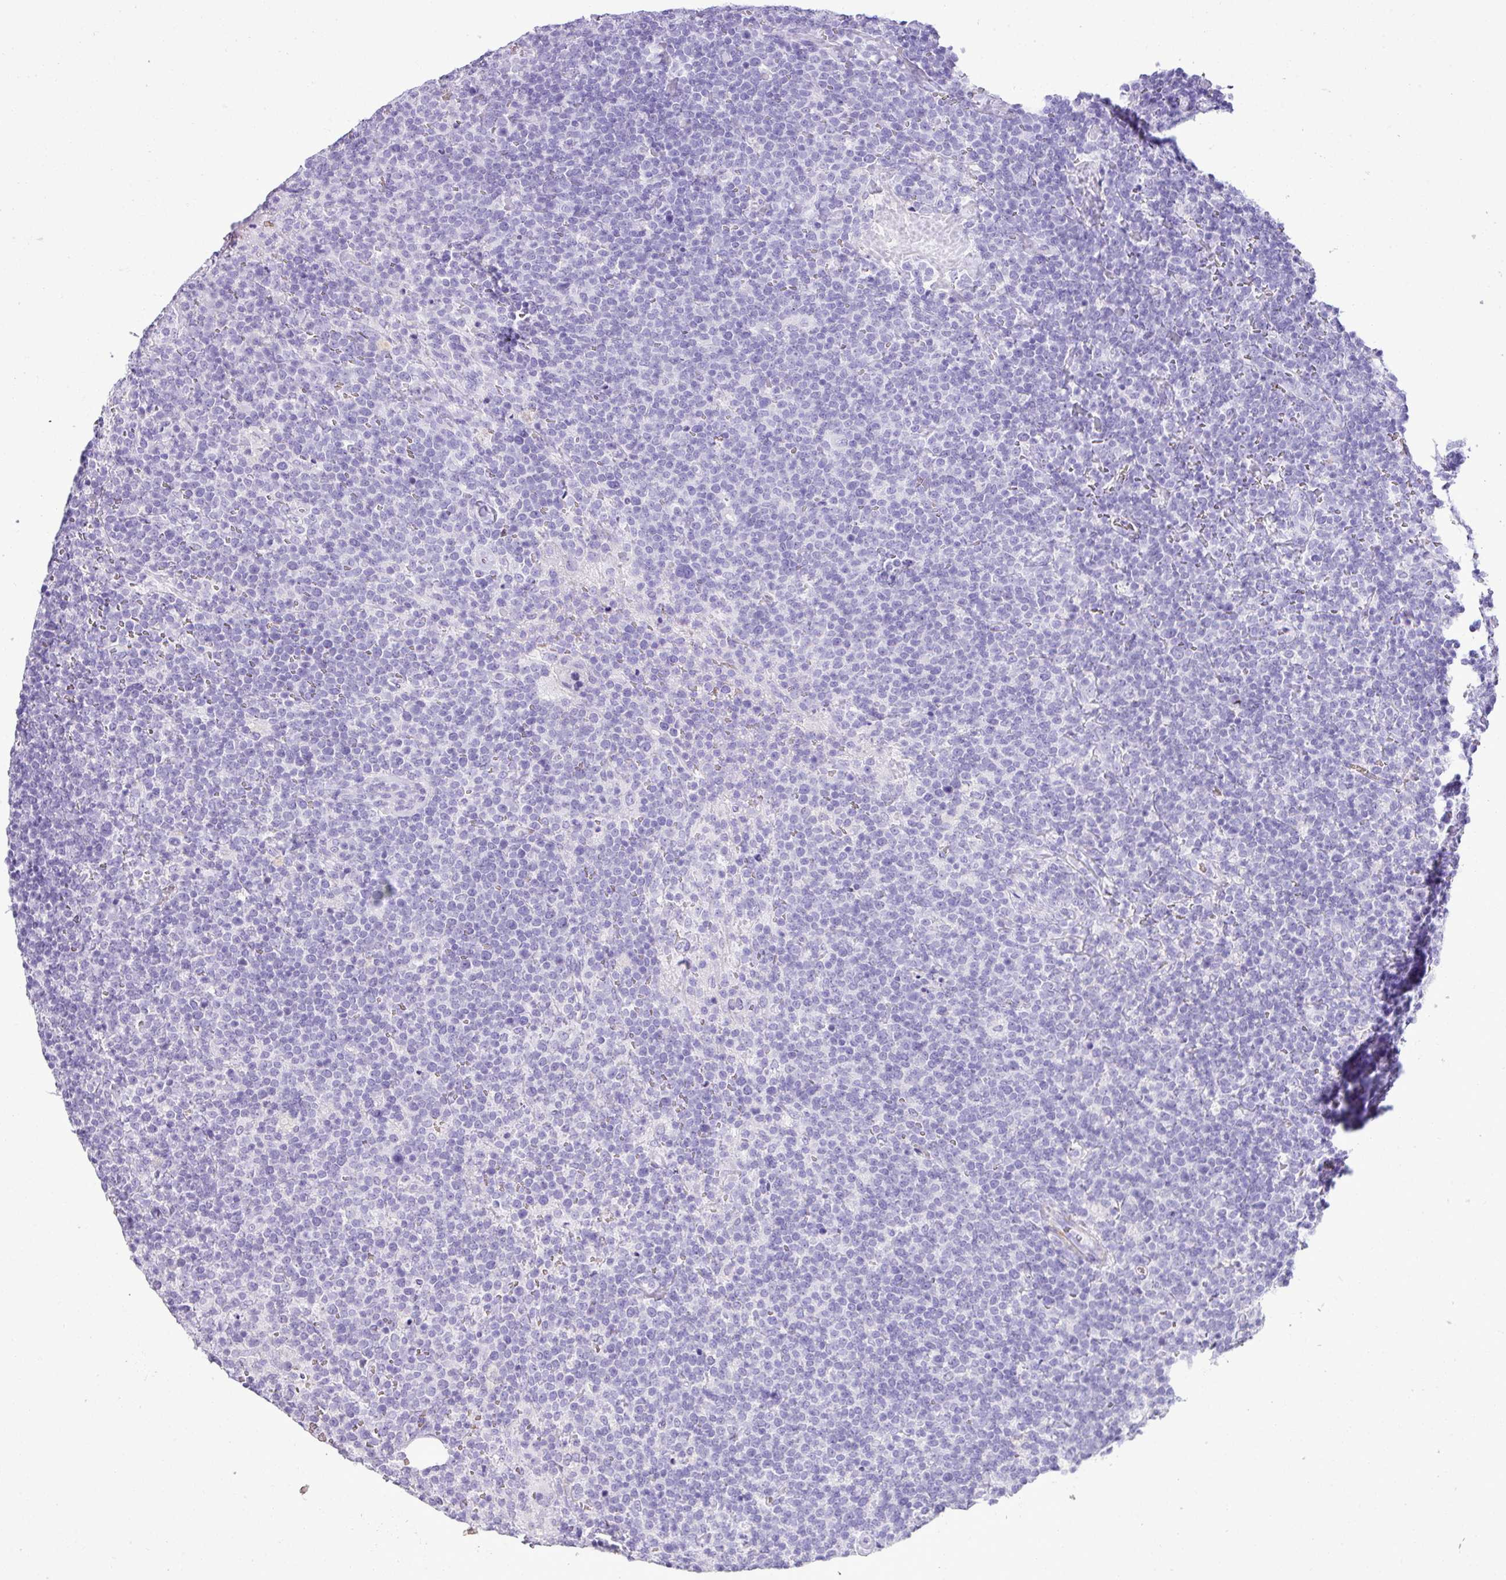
{"staining": {"intensity": "negative", "quantity": "none", "location": "none"}, "tissue": "lymphoma", "cell_type": "Tumor cells", "image_type": "cancer", "snomed": [{"axis": "morphology", "description": "Malignant lymphoma, non-Hodgkin's type, High grade"}, {"axis": "topography", "description": "Lymph node"}], "caption": "The immunohistochemistry image has no significant expression in tumor cells of high-grade malignant lymphoma, non-Hodgkin's type tissue.", "gene": "ZSCAN5A", "patient": {"sex": "male", "age": 61}}